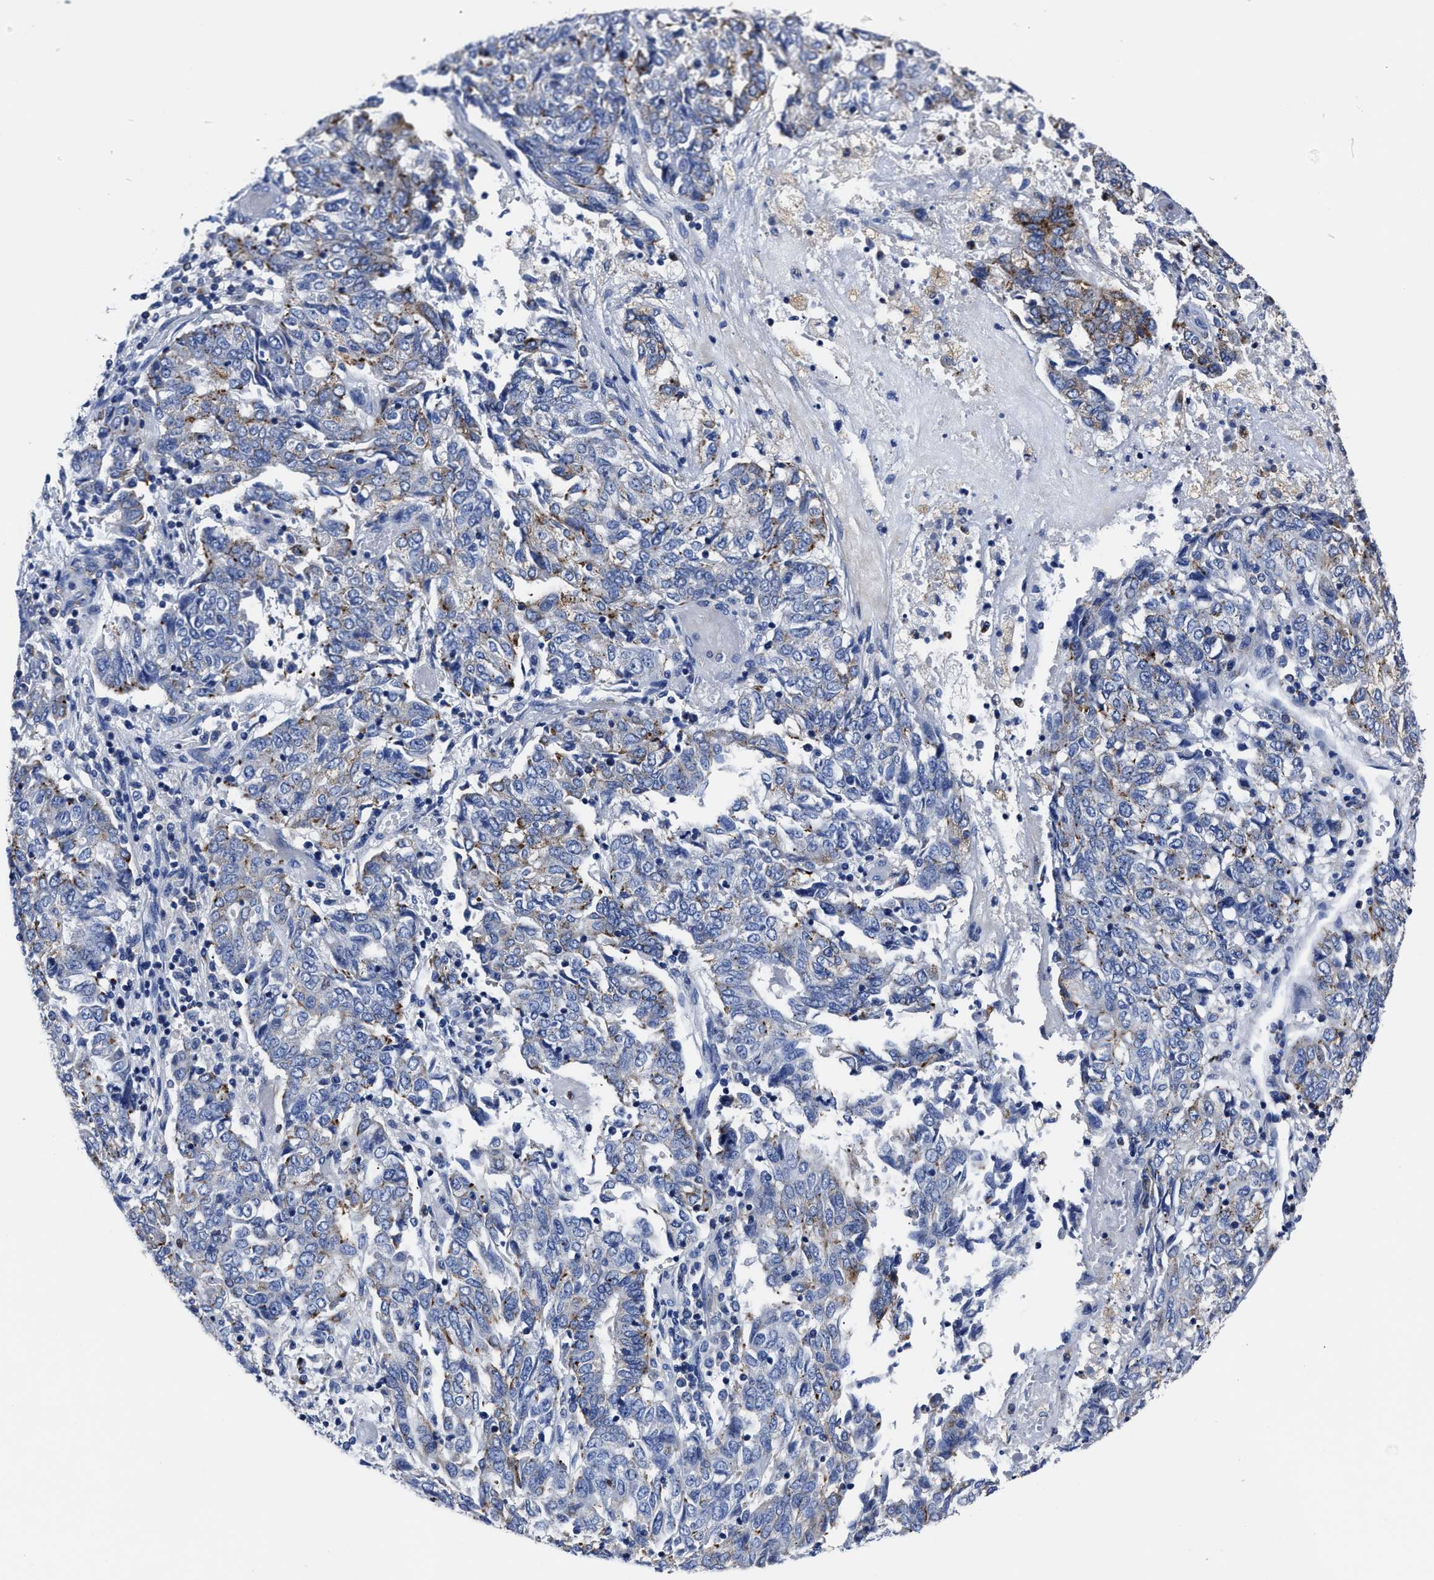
{"staining": {"intensity": "moderate", "quantity": "<25%", "location": "cytoplasmic/membranous"}, "tissue": "endometrial cancer", "cell_type": "Tumor cells", "image_type": "cancer", "snomed": [{"axis": "morphology", "description": "Adenocarcinoma, NOS"}, {"axis": "topography", "description": "Endometrium"}], "caption": "A brown stain shows moderate cytoplasmic/membranous staining of a protein in endometrial cancer (adenocarcinoma) tumor cells. Immunohistochemistry (ihc) stains the protein of interest in brown and the nuclei are stained blue.", "gene": "LAMTOR4", "patient": {"sex": "female", "age": 80}}